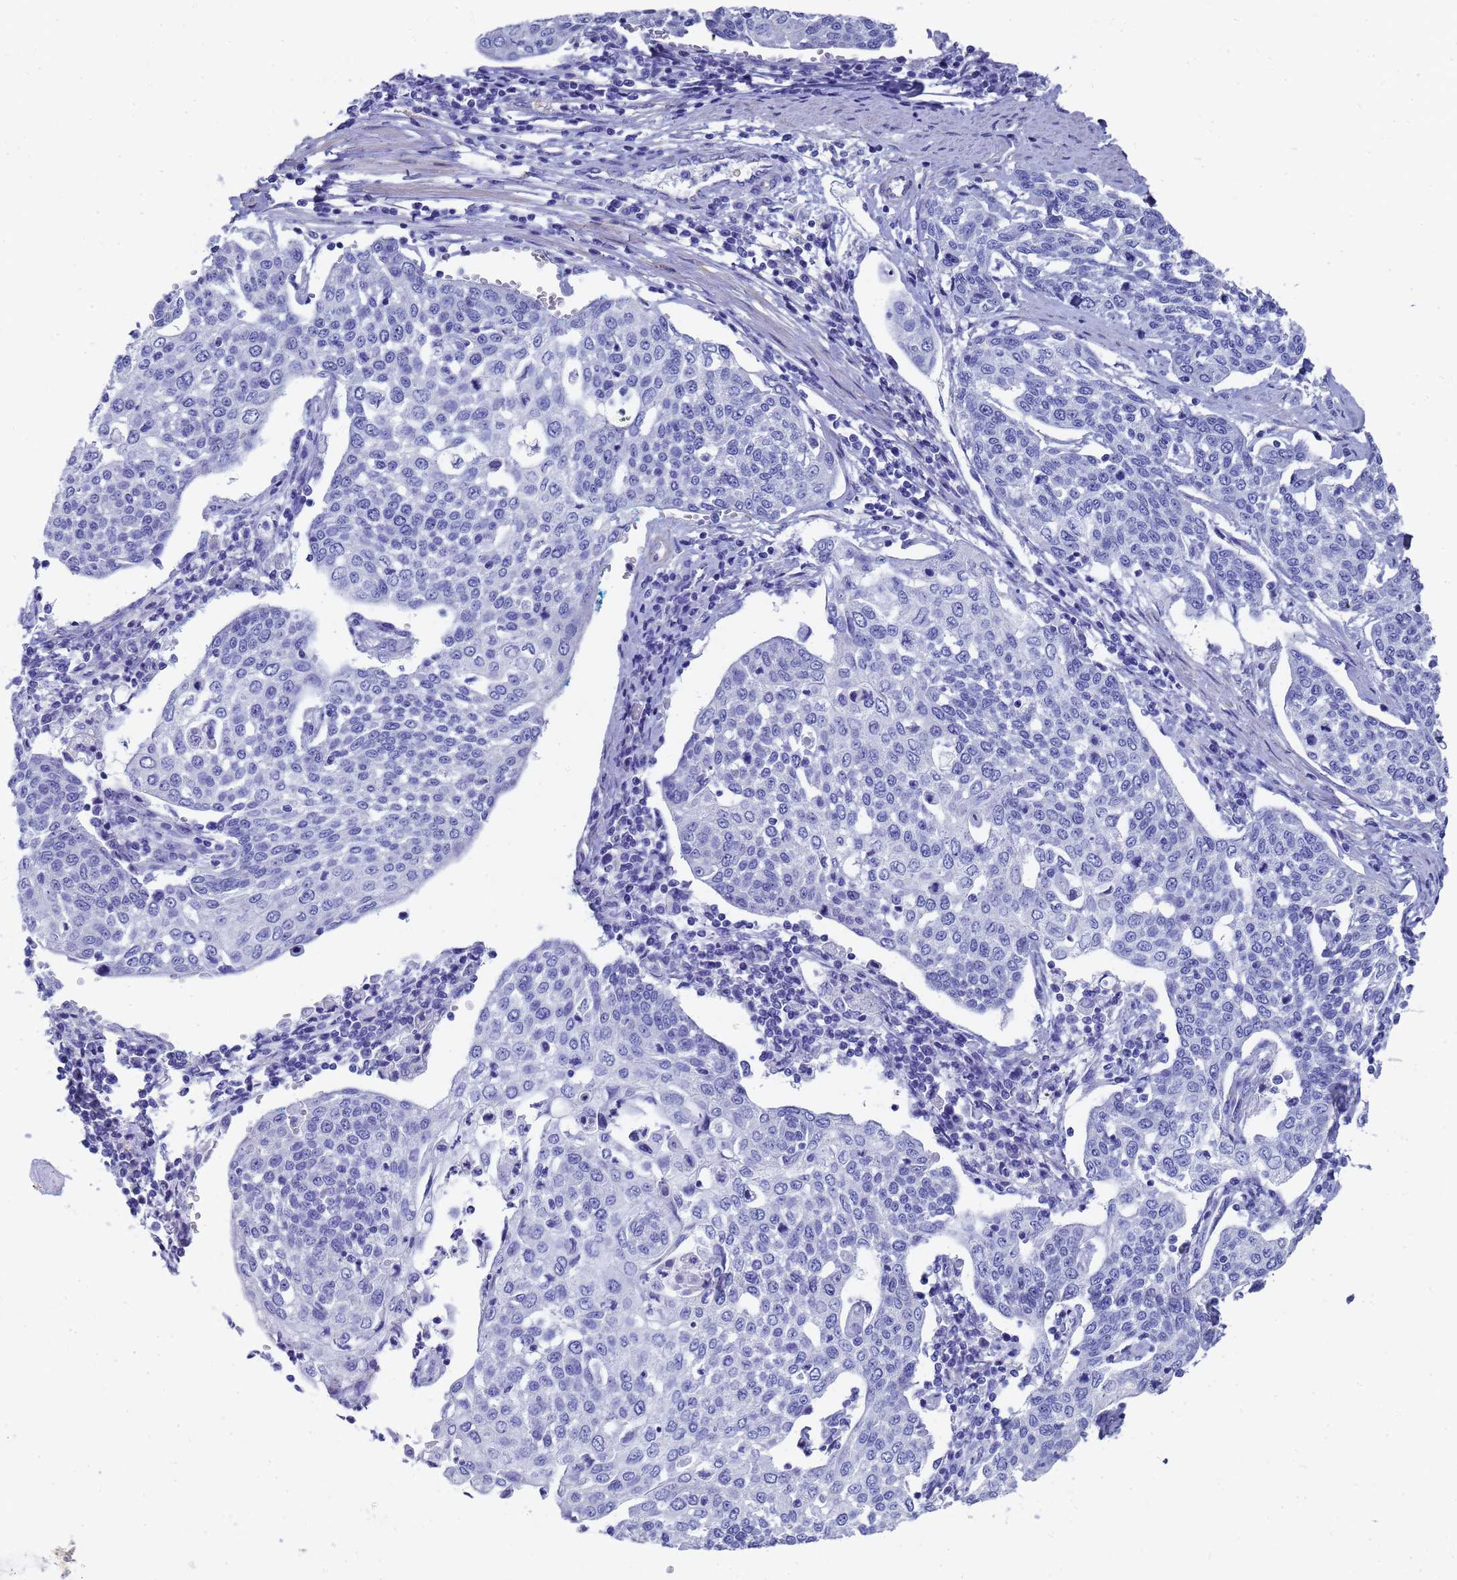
{"staining": {"intensity": "negative", "quantity": "none", "location": "none"}, "tissue": "cervical cancer", "cell_type": "Tumor cells", "image_type": "cancer", "snomed": [{"axis": "morphology", "description": "Squamous cell carcinoma, NOS"}, {"axis": "topography", "description": "Cervix"}], "caption": "Immunohistochemistry (IHC) histopathology image of neoplastic tissue: human cervical cancer stained with DAB (3,3'-diaminobenzidine) shows no significant protein staining in tumor cells.", "gene": "TUBB1", "patient": {"sex": "female", "age": 34}}